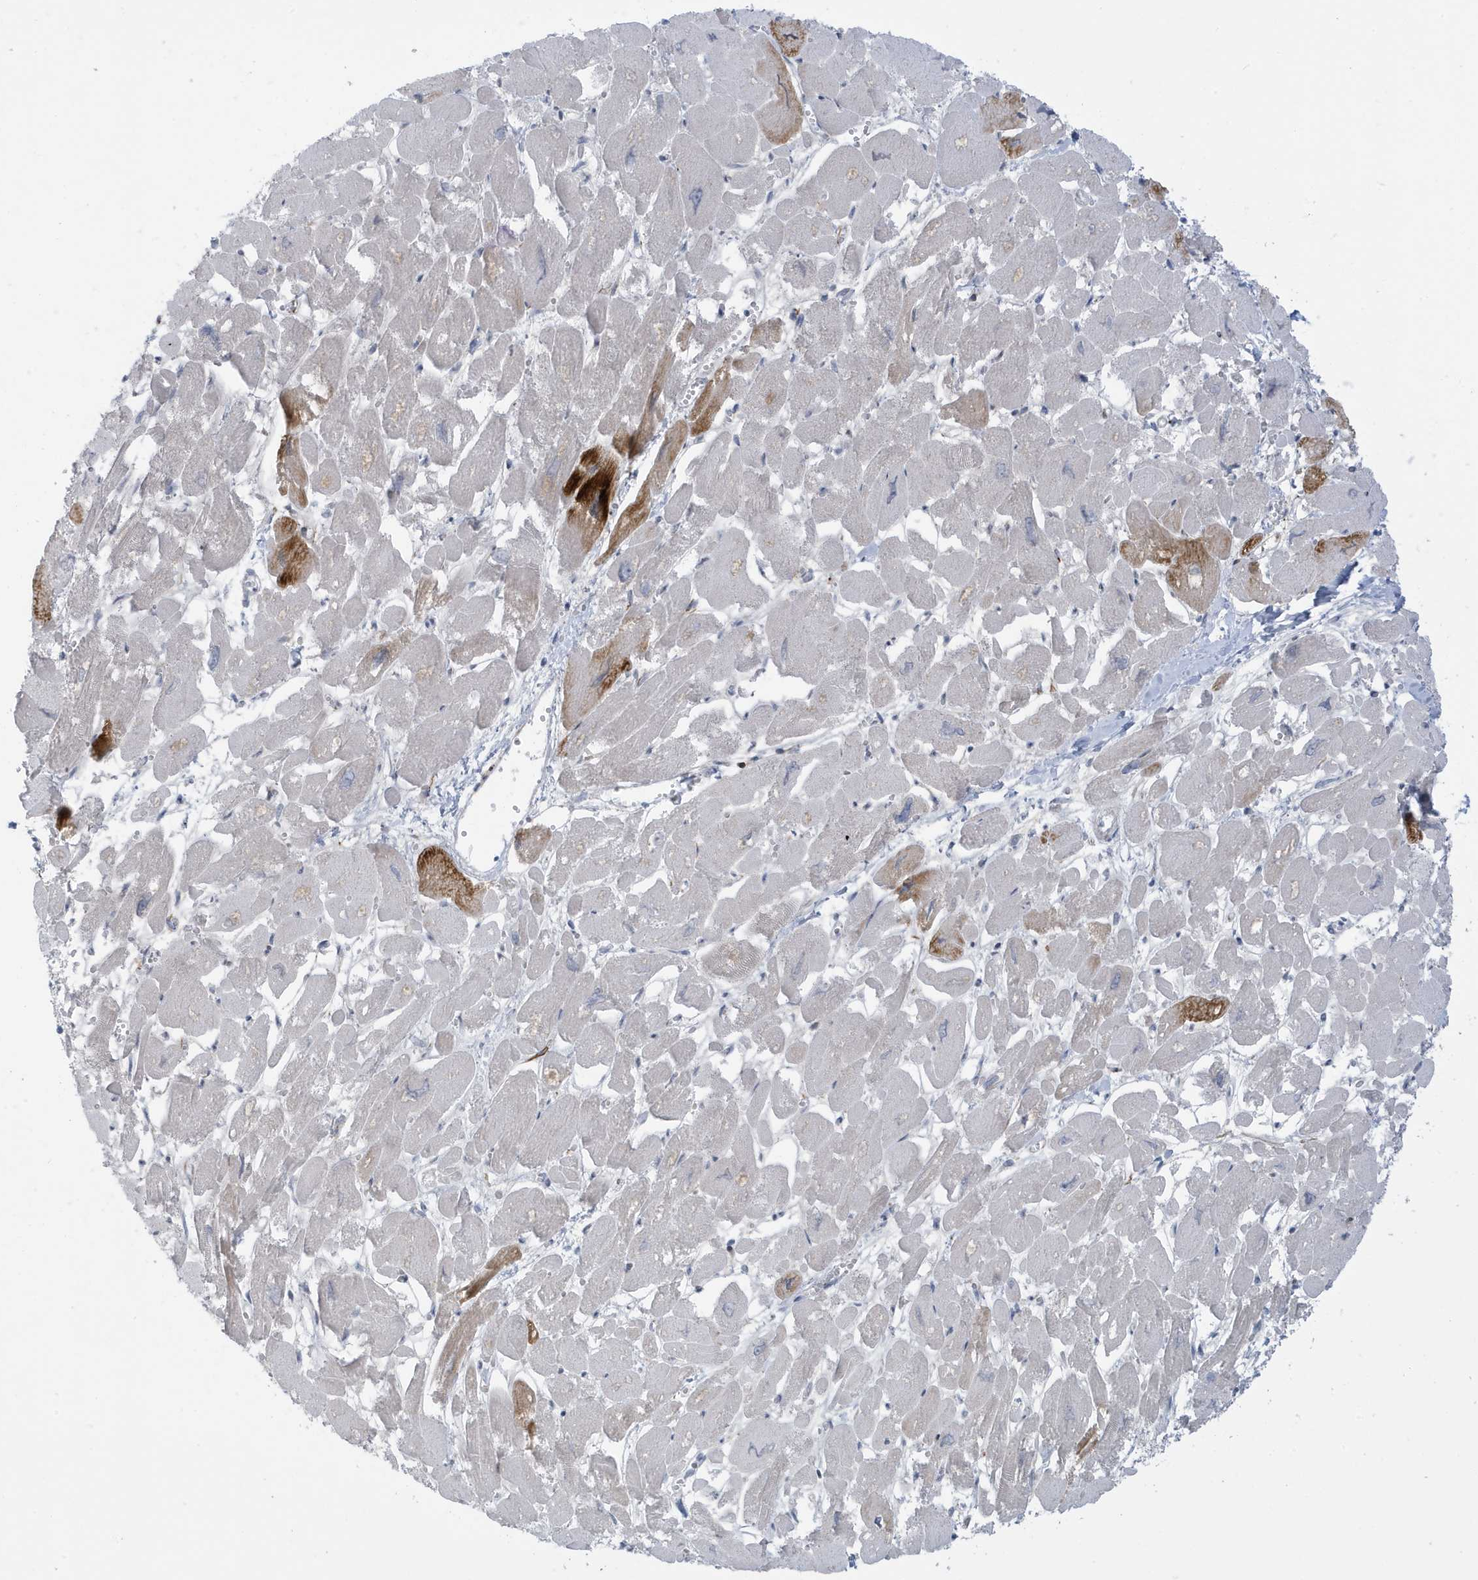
{"staining": {"intensity": "strong", "quantity": "25%-75%", "location": "cytoplasmic/membranous"}, "tissue": "heart muscle", "cell_type": "Cardiomyocytes", "image_type": "normal", "snomed": [{"axis": "morphology", "description": "Normal tissue, NOS"}, {"axis": "topography", "description": "Heart"}], "caption": "A high-resolution photomicrograph shows immunohistochemistry staining of benign heart muscle, which reveals strong cytoplasmic/membranous staining in about 25%-75% of cardiomyocytes.", "gene": "PERM1", "patient": {"sex": "male", "age": 54}}